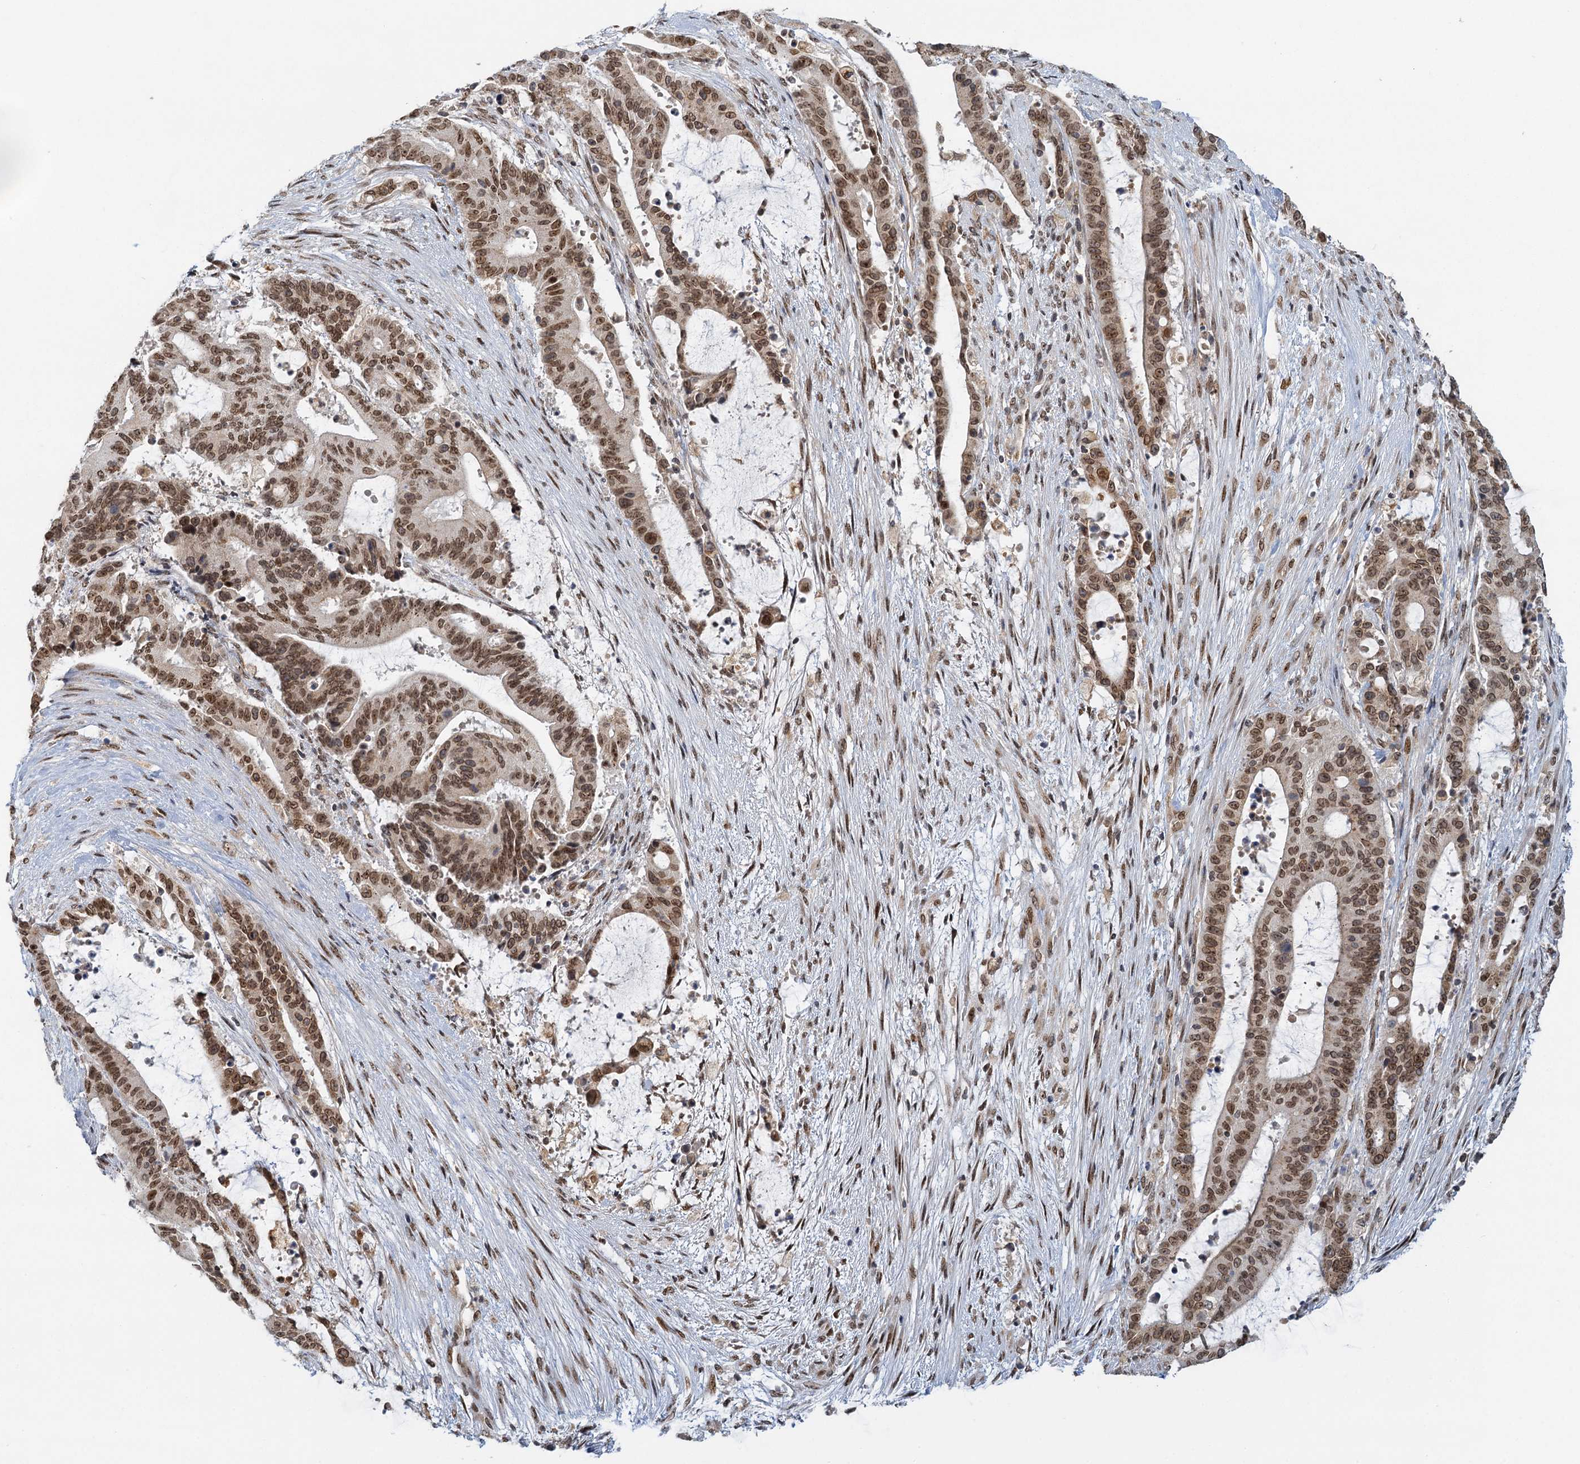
{"staining": {"intensity": "moderate", "quantity": ">75%", "location": "cytoplasmic/membranous,nuclear"}, "tissue": "liver cancer", "cell_type": "Tumor cells", "image_type": "cancer", "snomed": [{"axis": "morphology", "description": "Normal tissue, NOS"}, {"axis": "morphology", "description": "Cholangiocarcinoma"}, {"axis": "topography", "description": "Liver"}, {"axis": "topography", "description": "Peripheral nerve tissue"}], "caption": "Approximately >75% of tumor cells in liver cancer (cholangiocarcinoma) demonstrate moderate cytoplasmic/membranous and nuclear protein expression as visualized by brown immunohistochemical staining.", "gene": "TREX1", "patient": {"sex": "female", "age": 73}}